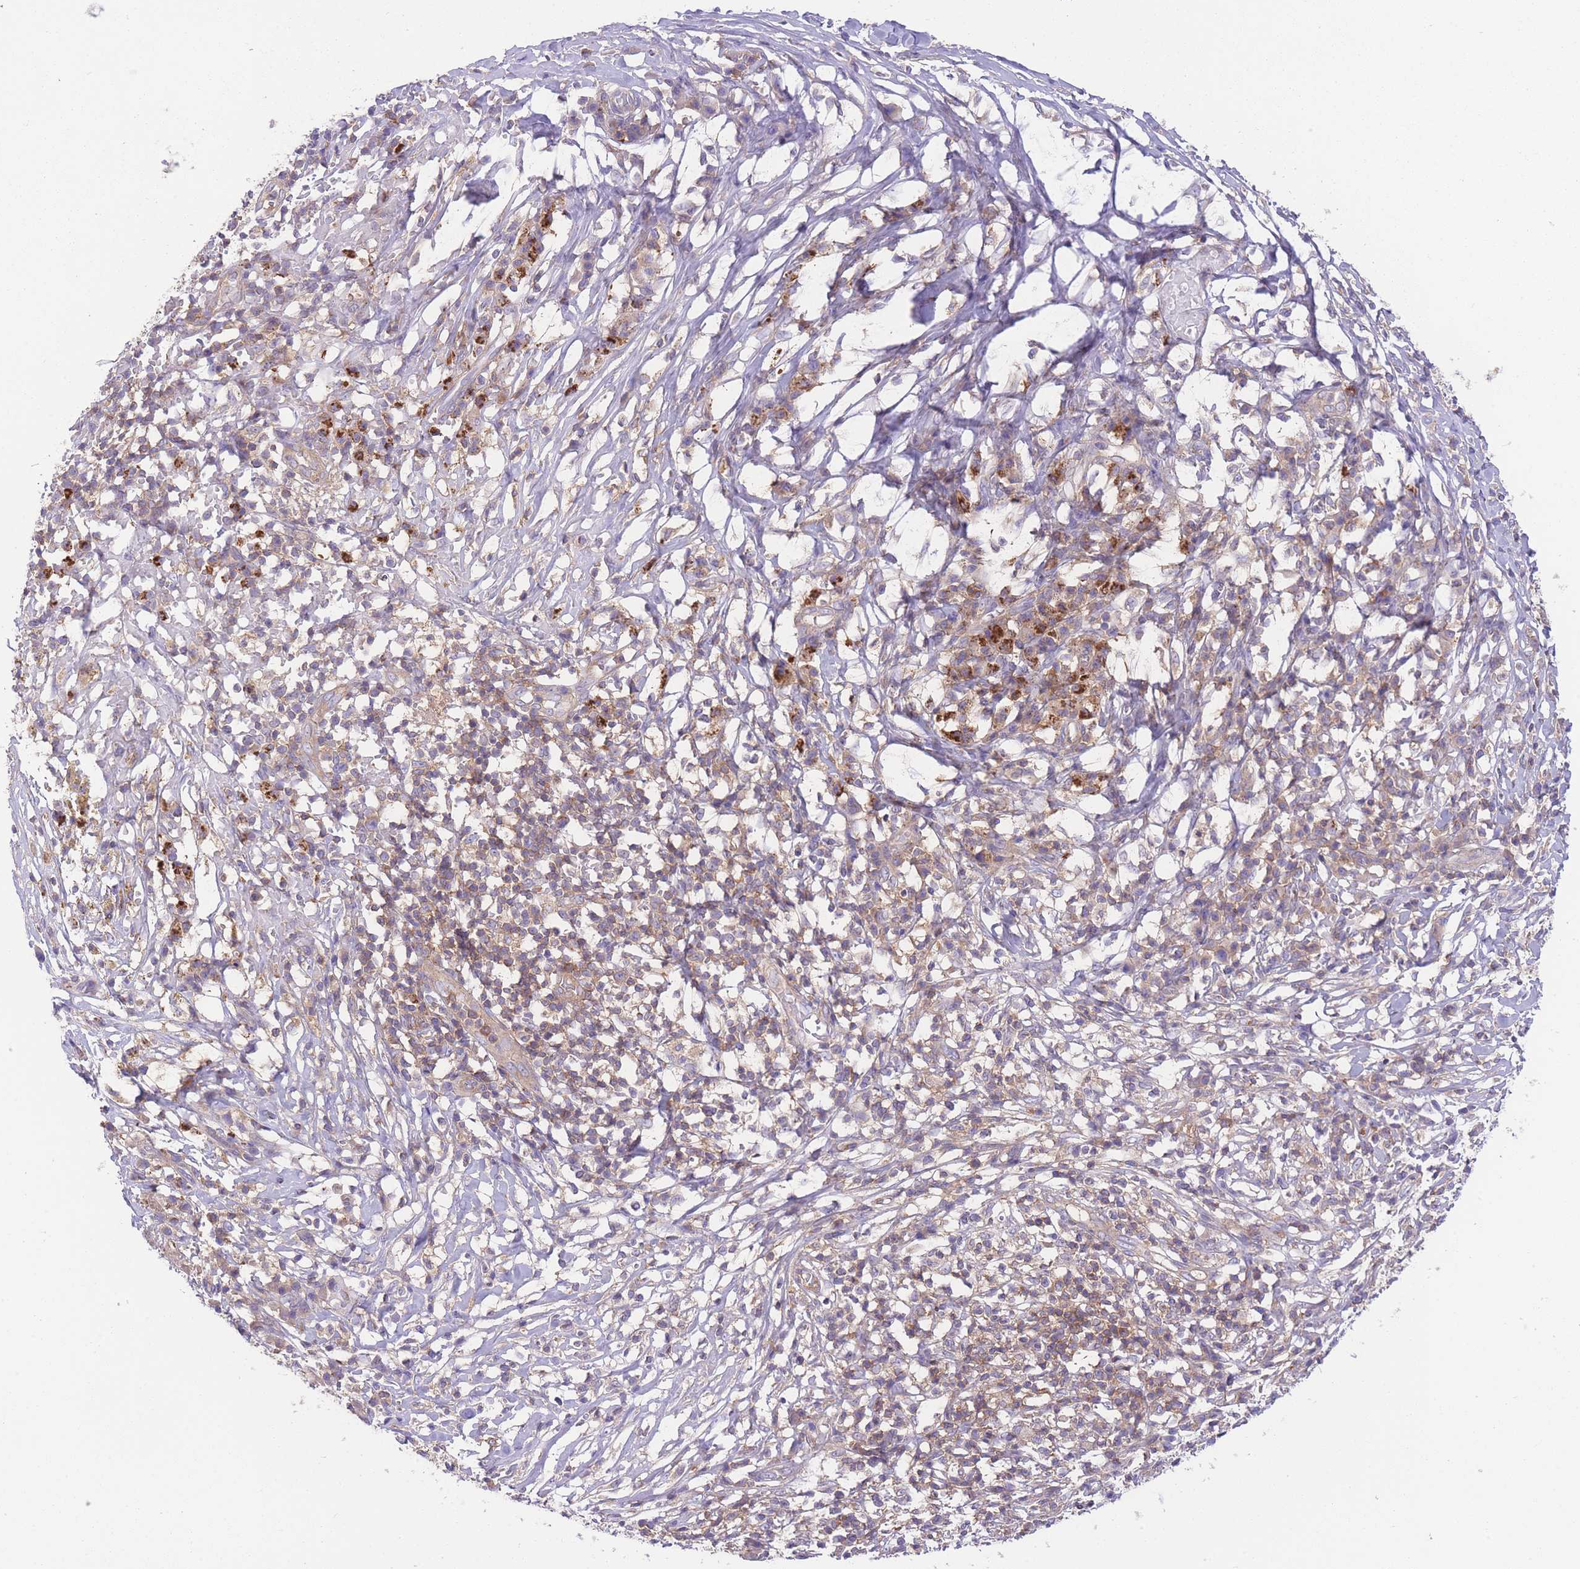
{"staining": {"intensity": "weak", "quantity": "<25%", "location": "cytoplasmic/membranous"}, "tissue": "melanoma", "cell_type": "Tumor cells", "image_type": "cancer", "snomed": [{"axis": "morphology", "description": "Malignant melanoma, NOS"}, {"axis": "topography", "description": "Skin"}], "caption": "Protein analysis of melanoma shows no significant expression in tumor cells.", "gene": "PRKAR1A", "patient": {"sex": "male", "age": 66}}